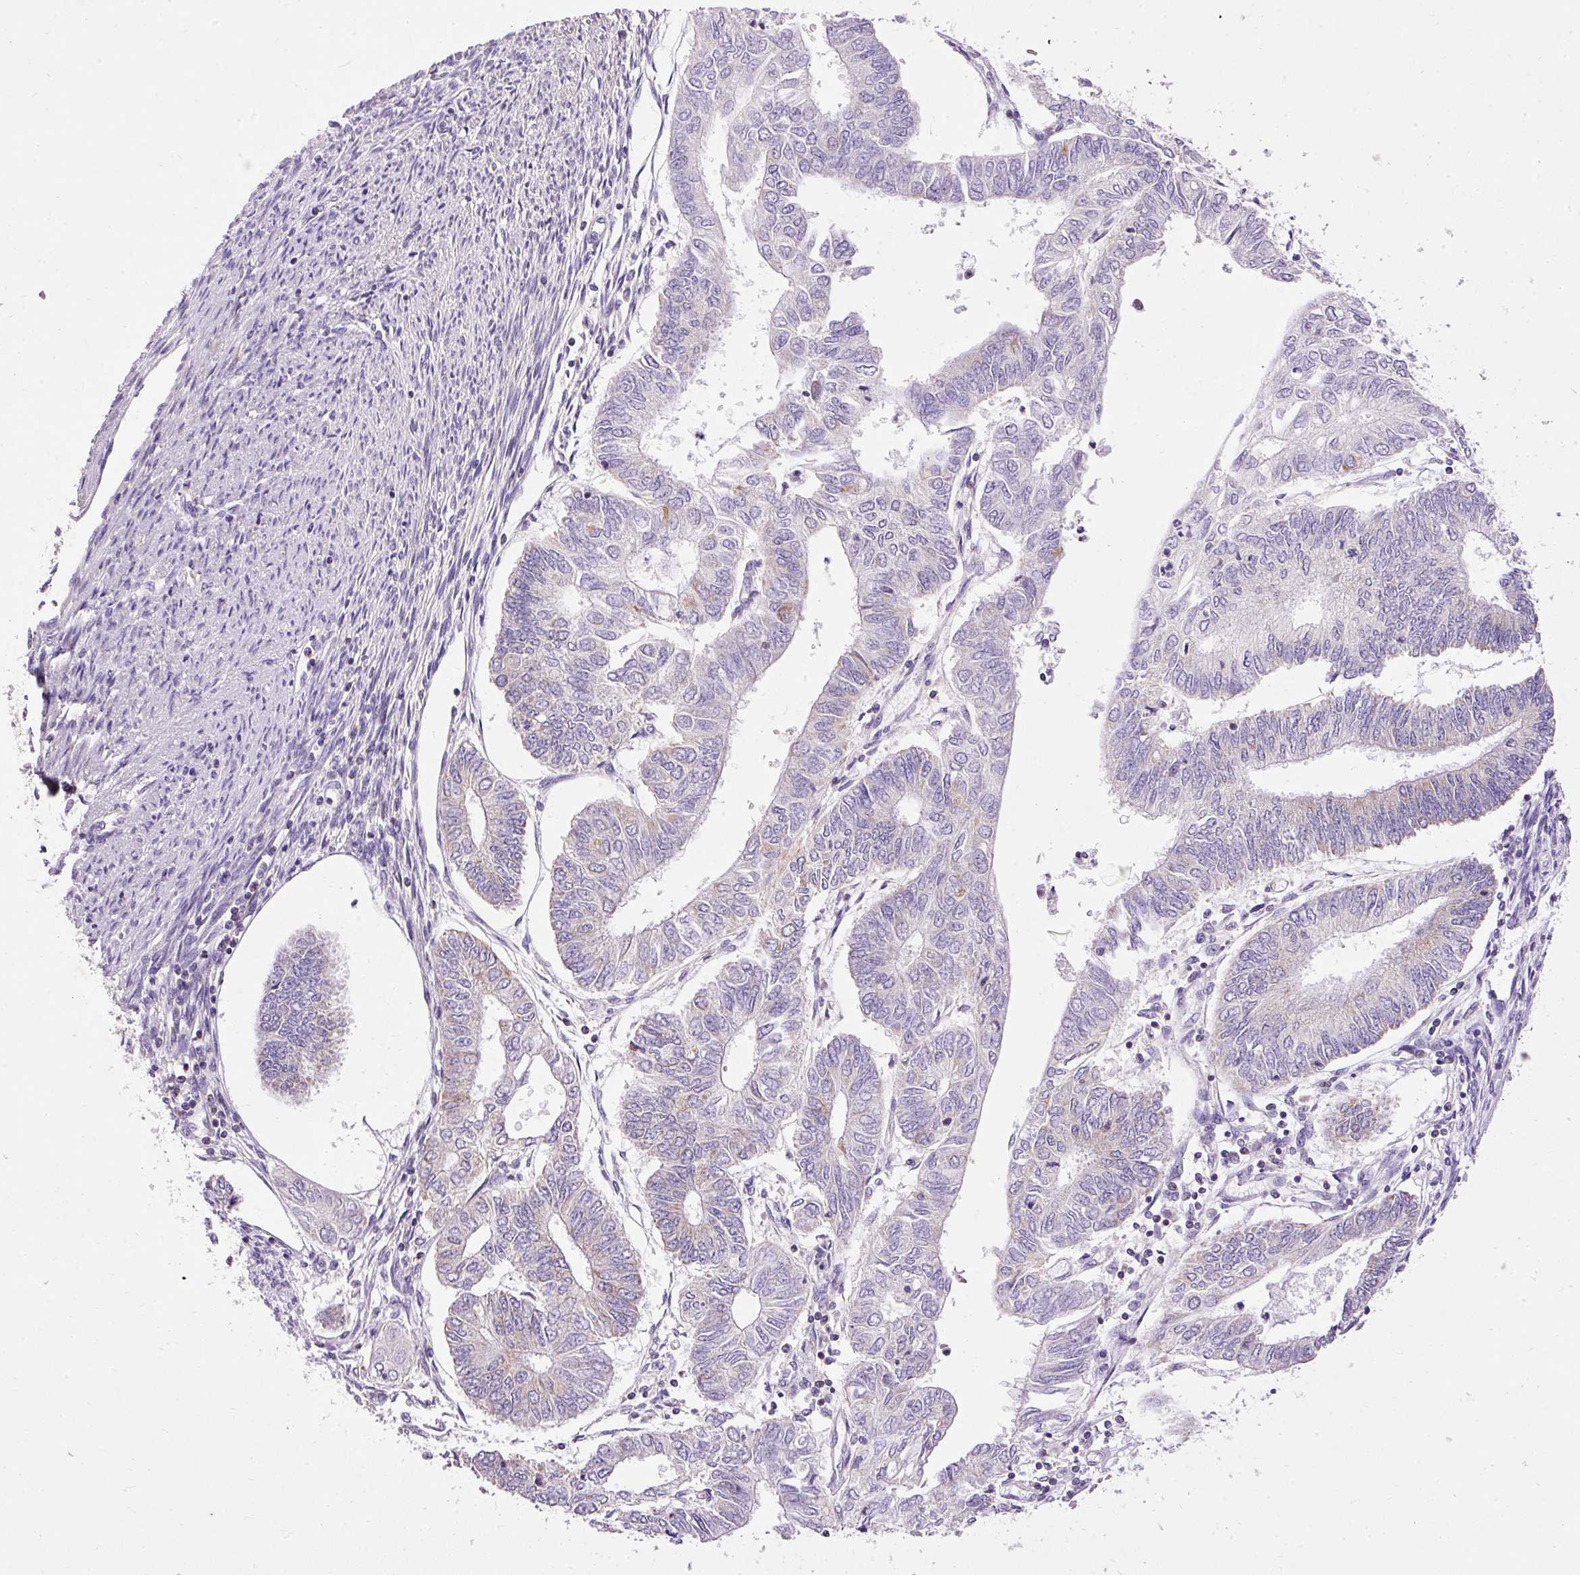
{"staining": {"intensity": "negative", "quantity": "none", "location": "none"}, "tissue": "endometrial cancer", "cell_type": "Tumor cells", "image_type": "cancer", "snomed": [{"axis": "morphology", "description": "Adenocarcinoma, NOS"}, {"axis": "topography", "description": "Endometrium"}], "caption": "A histopathology image of human endometrial cancer is negative for staining in tumor cells.", "gene": "IMMT", "patient": {"sex": "female", "age": 68}}